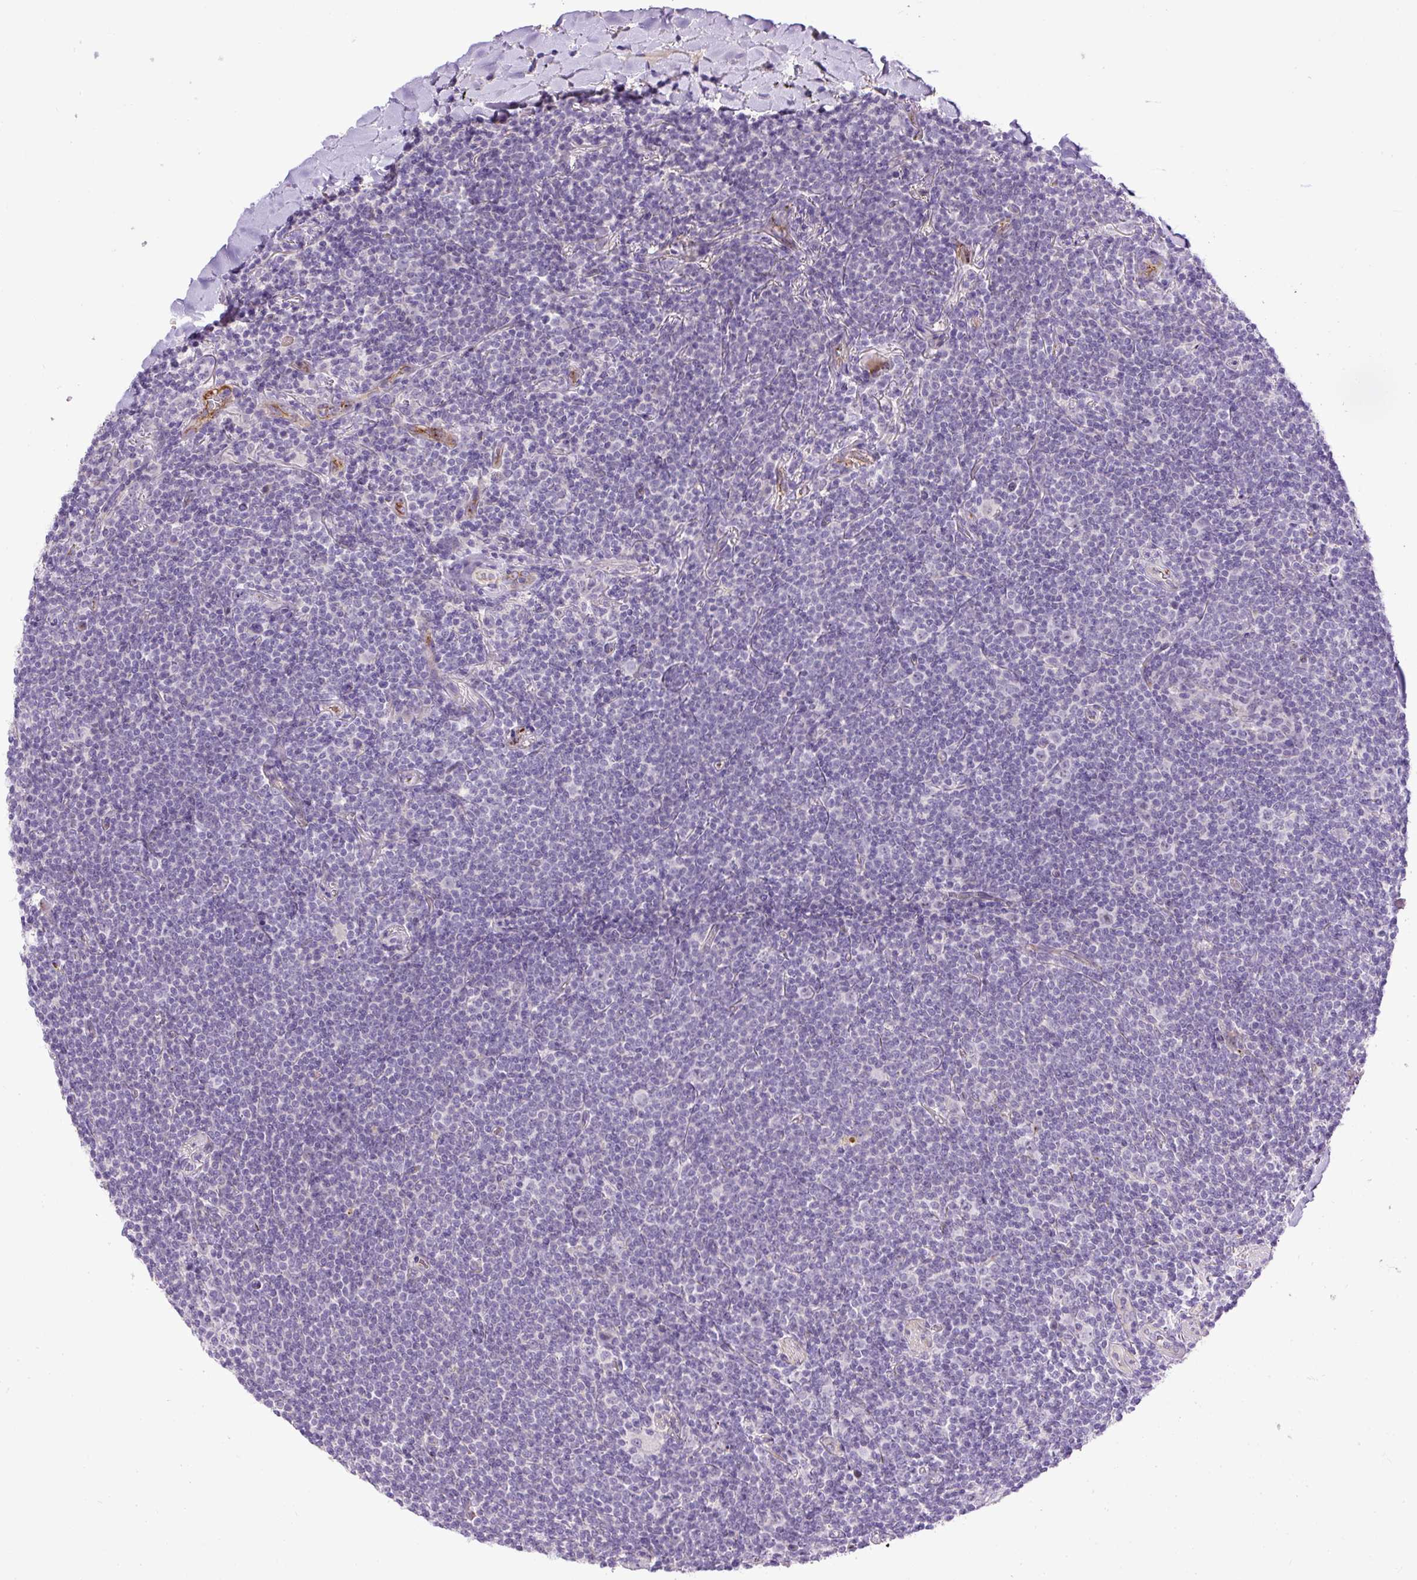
{"staining": {"intensity": "negative", "quantity": "none", "location": "none"}, "tissue": "lymphoma", "cell_type": "Tumor cells", "image_type": "cancer", "snomed": [{"axis": "morphology", "description": "Malignant lymphoma, non-Hodgkin's type, Low grade"}, {"axis": "topography", "description": "Lung"}], "caption": "Immunohistochemistry histopathology image of human malignant lymphoma, non-Hodgkin's type (low-grade) stained for a protein (brown), which exhibits no expression in tumor cells.", "gene": "LEFTY2", "patient": {"sex": "female", "age": 71}}